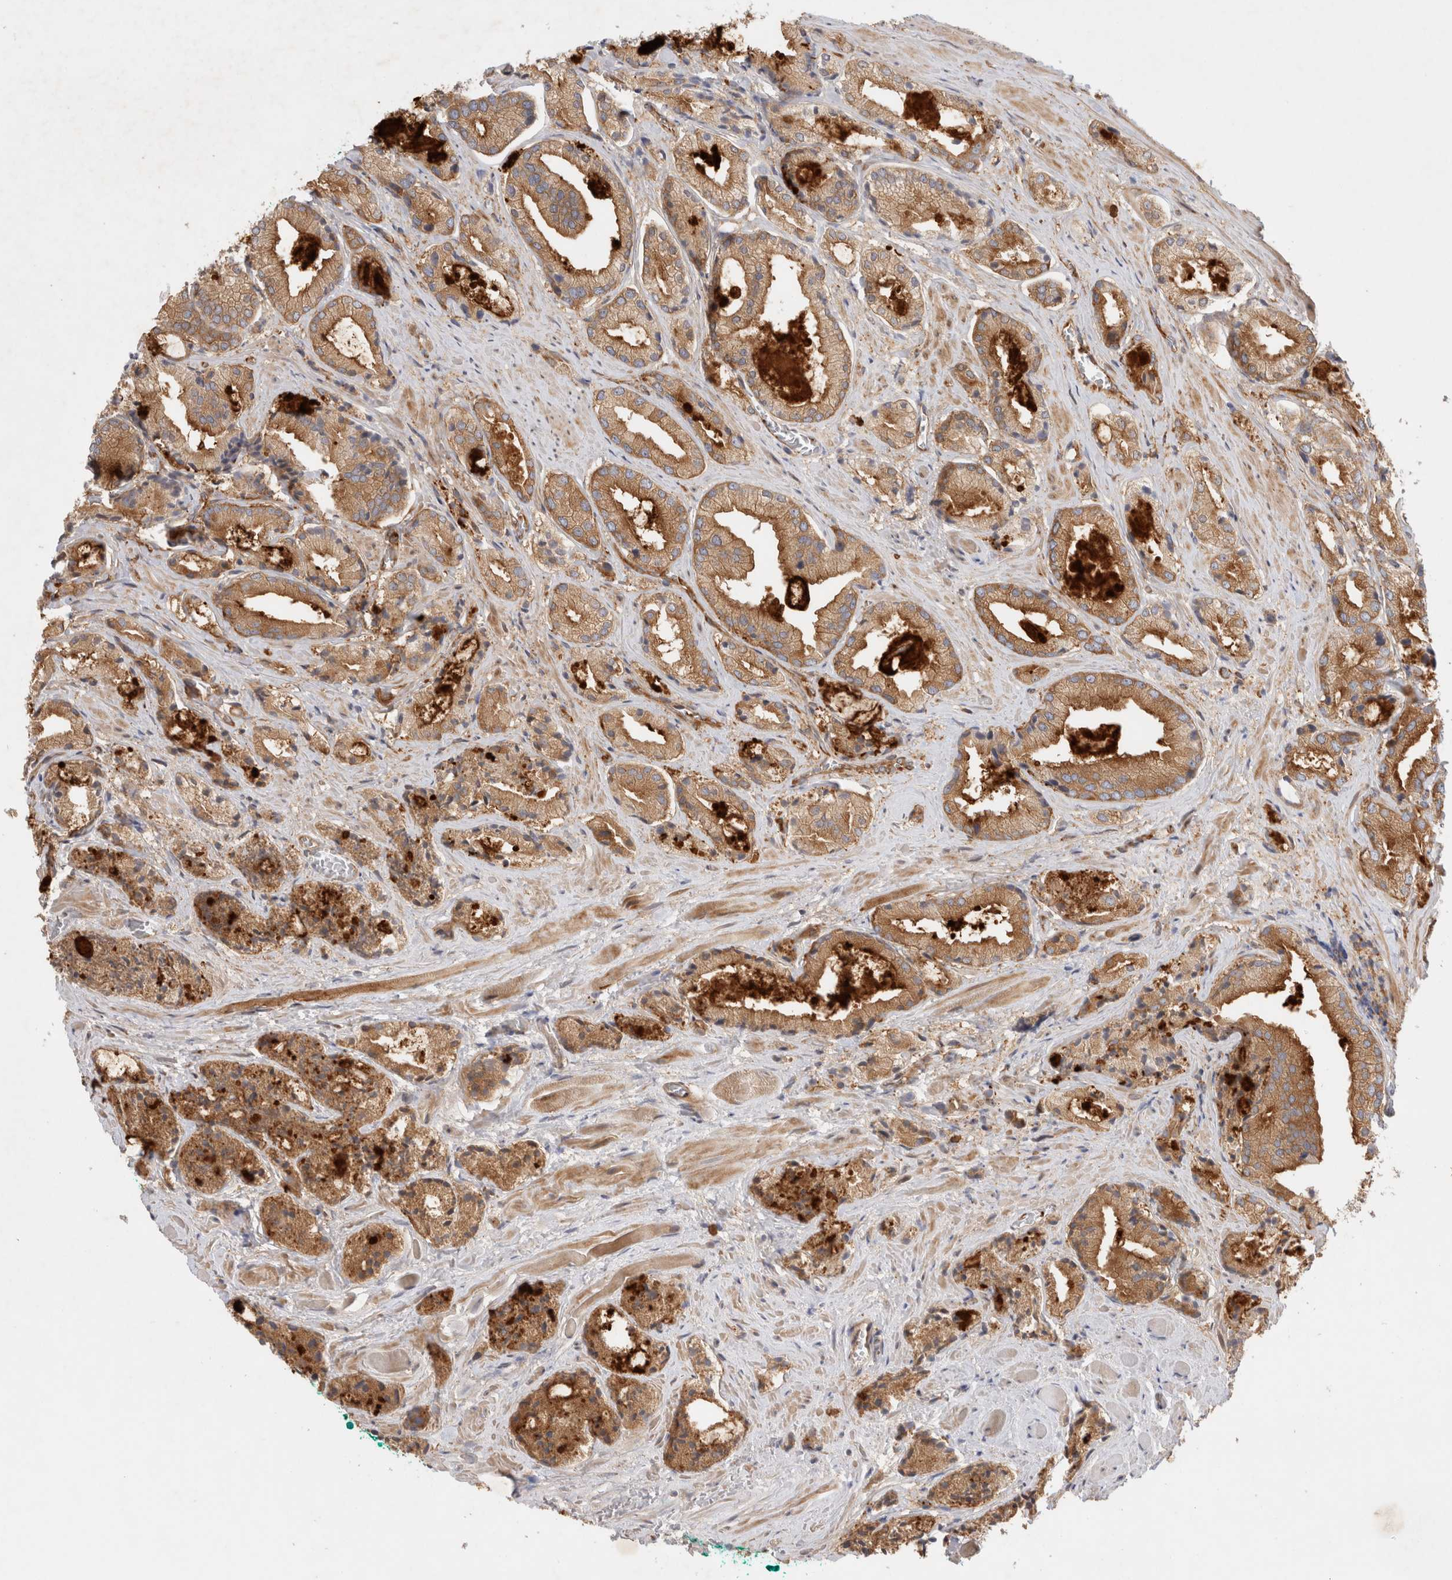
{"staining": {"intensity": "moderate", "quantity": ">75%", "location": "cytoplasmic/membranous"}, "tissue": "prostate cancer", "cell_type": "Tumor cells", "image_type": "cancer", "snomed": [{"axis": "morphology", "description": "Adenocarcinoma, Low grade"}, {"axis": "topography", "description": "Prostate"}], "caption": "A photomicrograph of human prostate cancer stained for a protein displays moderate cytoplasmic/membranous brown staining in tumor cells. (DAB (3,3'-diaminobenzidine) = brown stain, brightfield microscopy at high magnification).", "gene": "GPR150", "patient": {"sex": "male", "age": 62}}